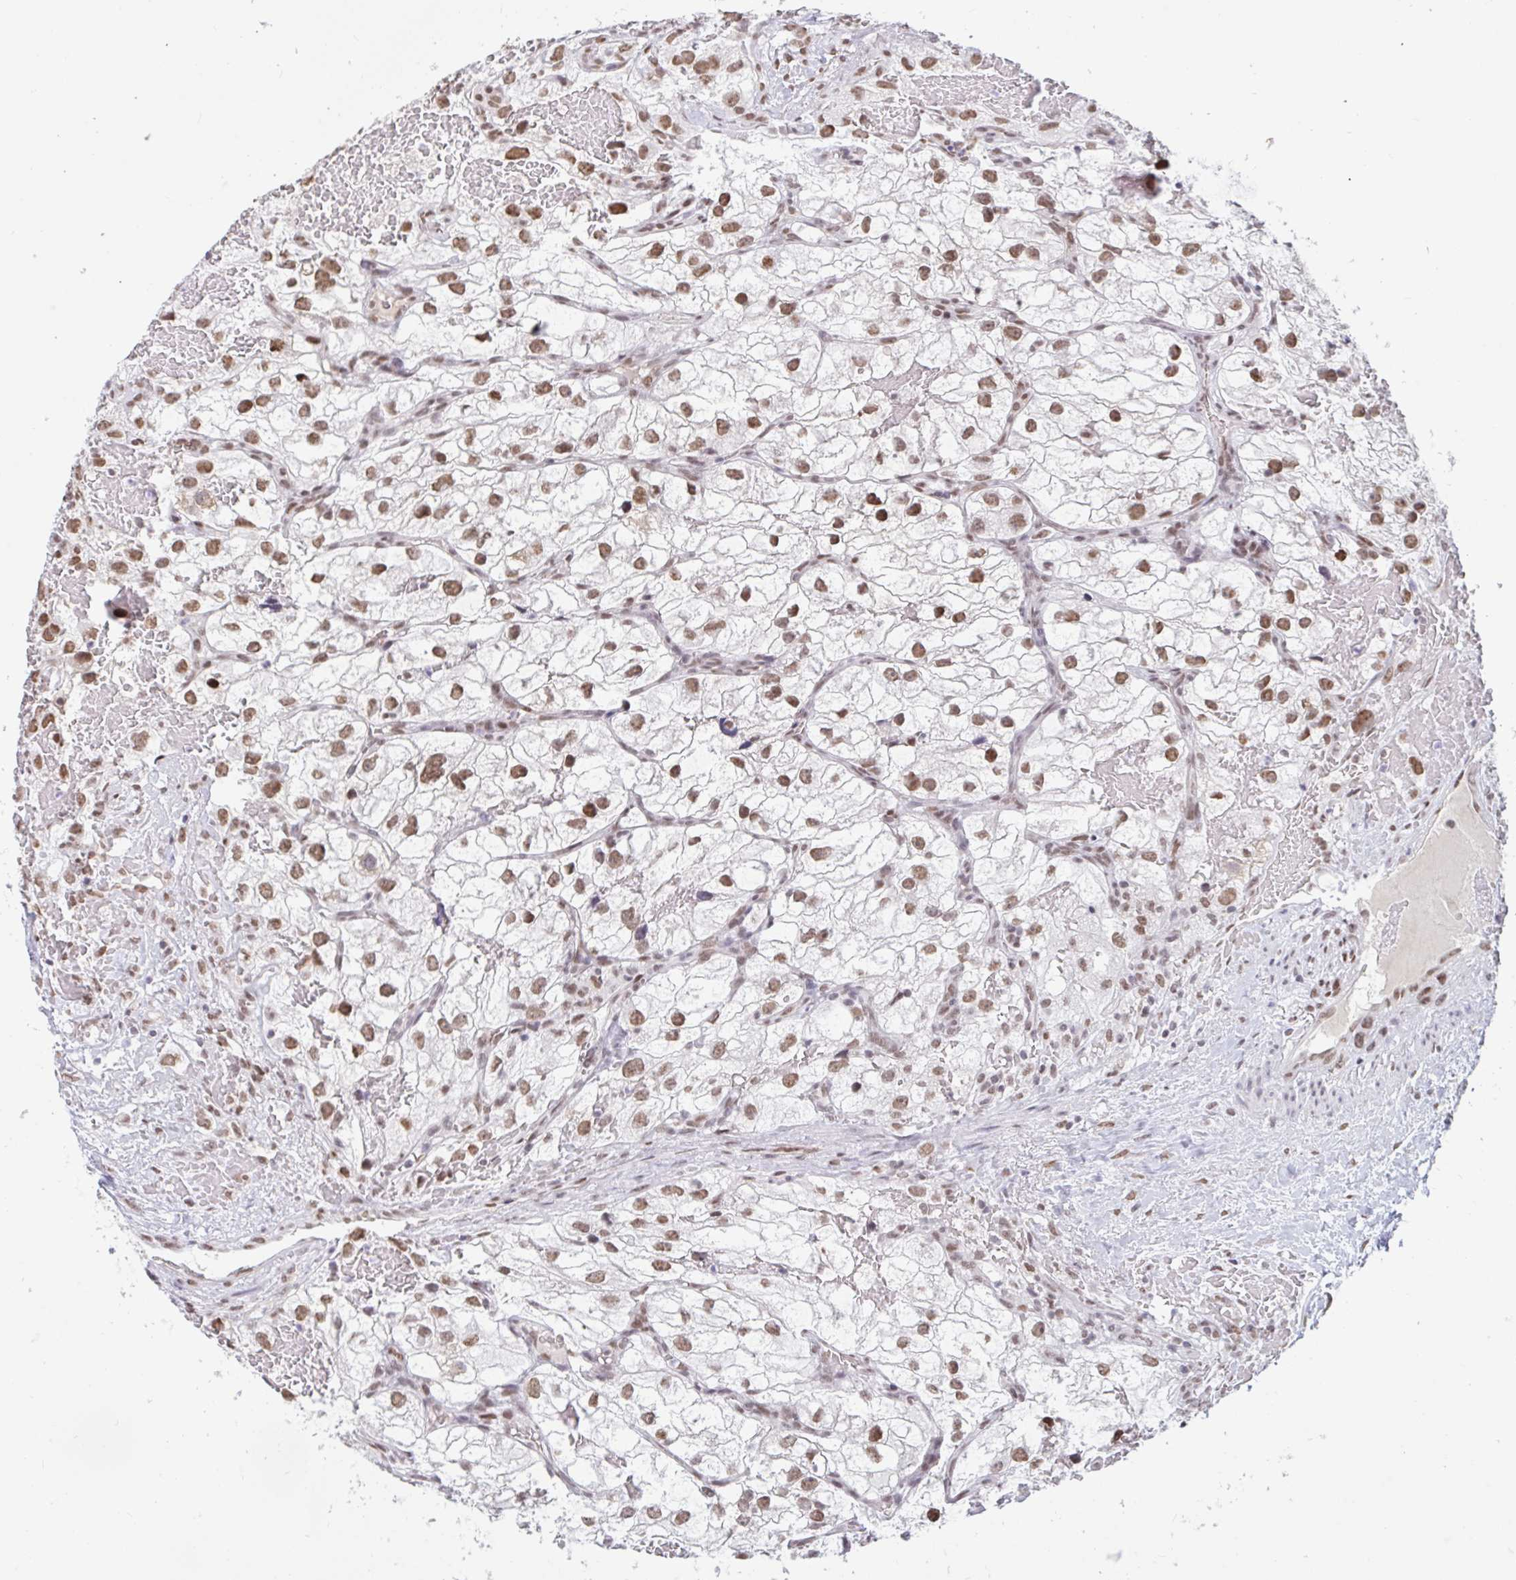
{"staining": {"intensity": "moderate", "quantity": ">75%", "location": "nuclear"}, "tissue": "renal cancer", "cell_type": "Tumor cells", "image_type": "cancer", "snomed": [{"axis": "morphology", "description": "Adenocarcinoma, NOS"}, {"axis": "topography", "description": "Kidney"}], "caption": "IHC of human renal cancer displays medium levels of moderate nuclear staining in approximately >75% of tumor cells.", "gene": "CBFA2T2", "patient": {"sex": "male", "age": 59}}